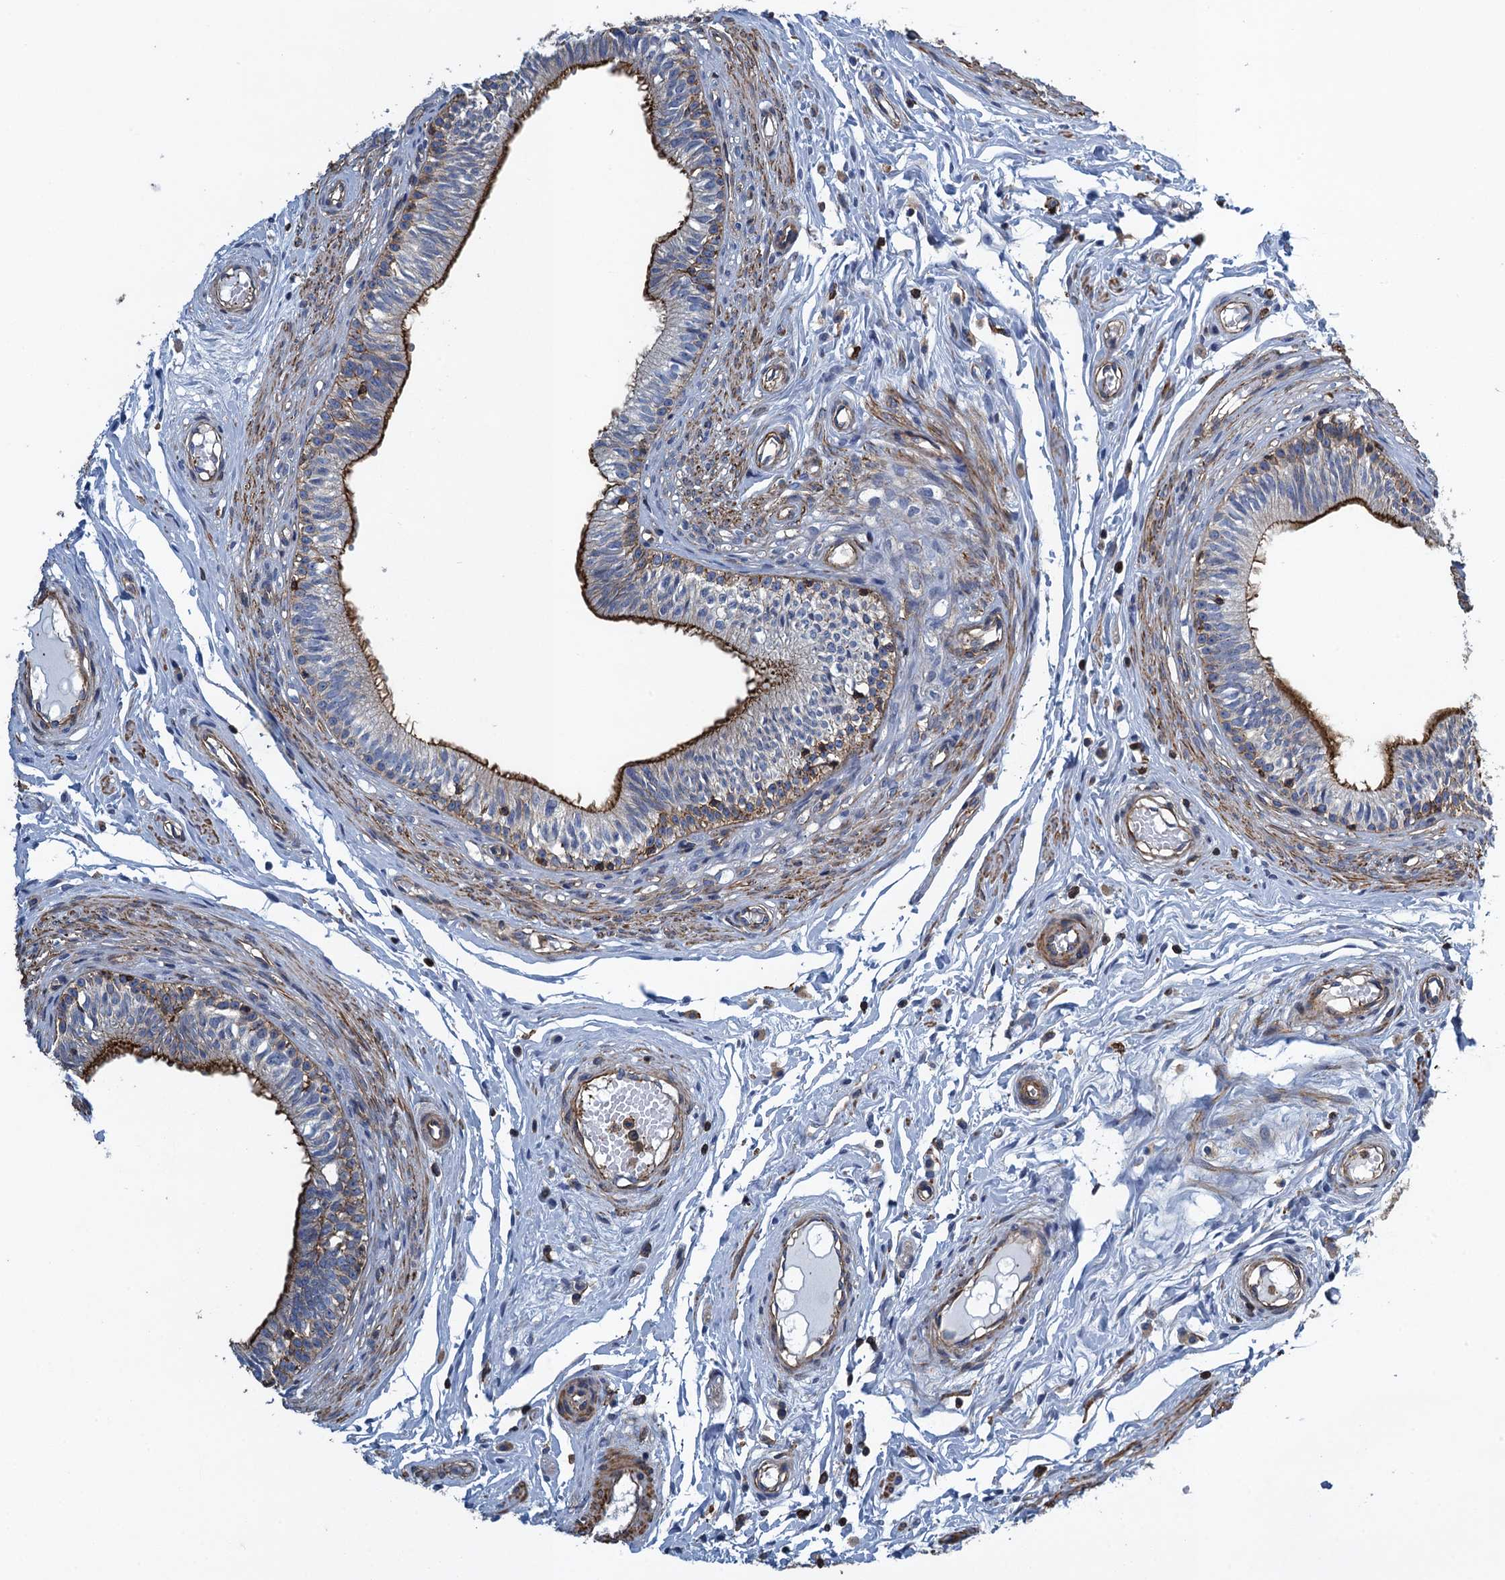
{"staining": {"intensity": "moderate", "quantity": "<25%", "location": "cytoplasmic/membranous"}, "tissue": "epididymis", "cell_type": "Glandular cells", "image_type": "normal", "snomed": [{"axis": "morphology", "description": "Normal tissue, NOS"}, {"axis": "topography", "description": "Epididymis, spermatic cord, NOS"}], "caption": "Immunohistochemical staining of unremarkable human epididymis reveals <25% levels of moderate cytoplasmic/membranous protein staining in approximately <25% of glandular cells.", "gene": "PROSER2", "patient": {"sex": "male", "age": 22}}